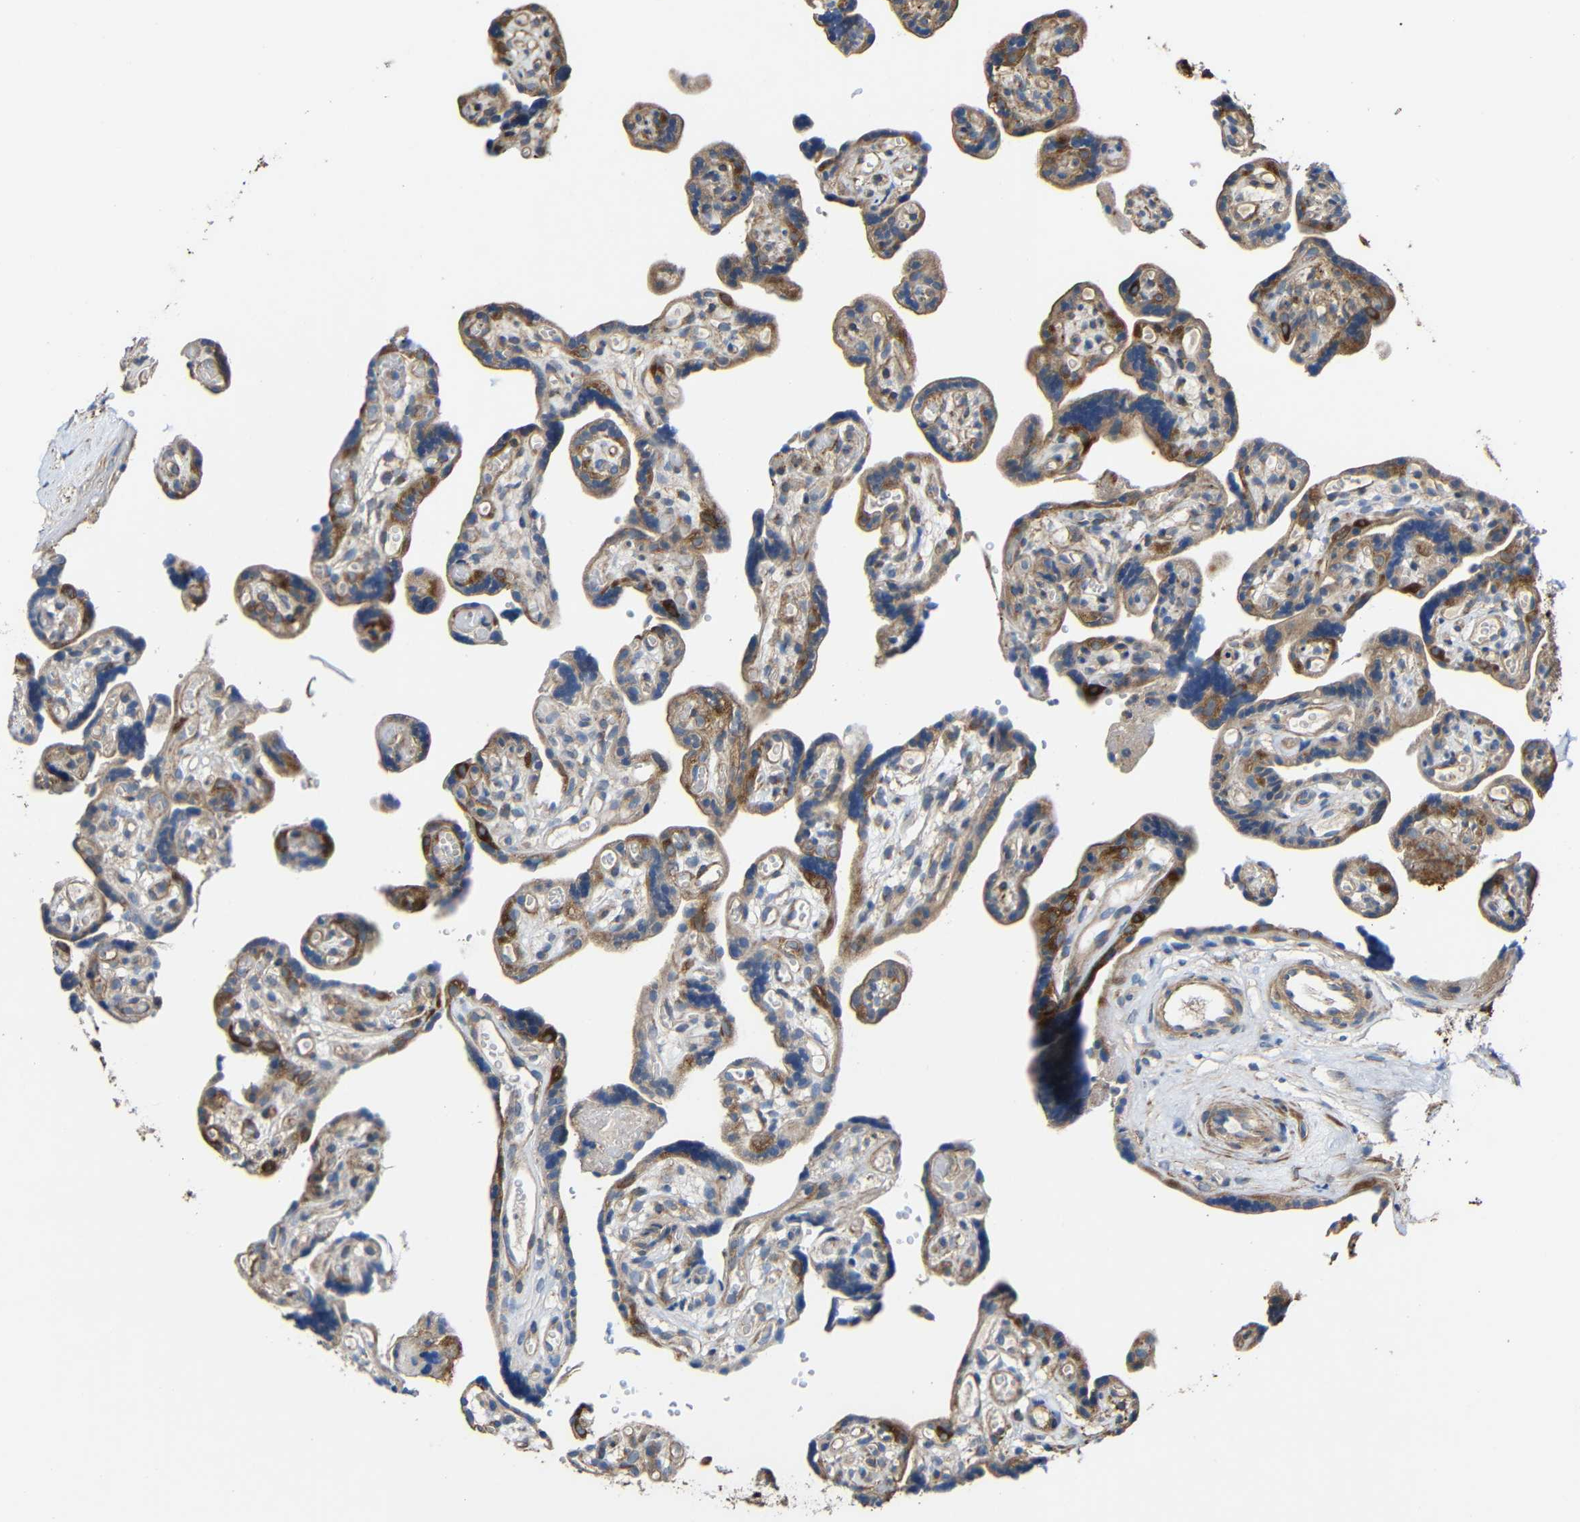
{"staining": {"intensity": "moderate", "quantity": "25%-75%", "location": "cytoplasmic/membranous"}, "tissue": "placenta", "cell_type": "Decidual cells", "image_type": "normal", "snomed": [{"axis": "morphology", "description": "Normal tissue, NOS"}, {"axis": "topography", "description": "Placenta"}], "caption": "A photomicrograph of placenta stained for a protein reveals moderate cytoplasmic/membranous brown staining in decidual cells. (DAB (3,3'-diaminobenzidine) IHC, brown staining for protein, blue staining for nuclei).", "gene": "RHOT2", "patient": {"sex": "female", "age": 30}}